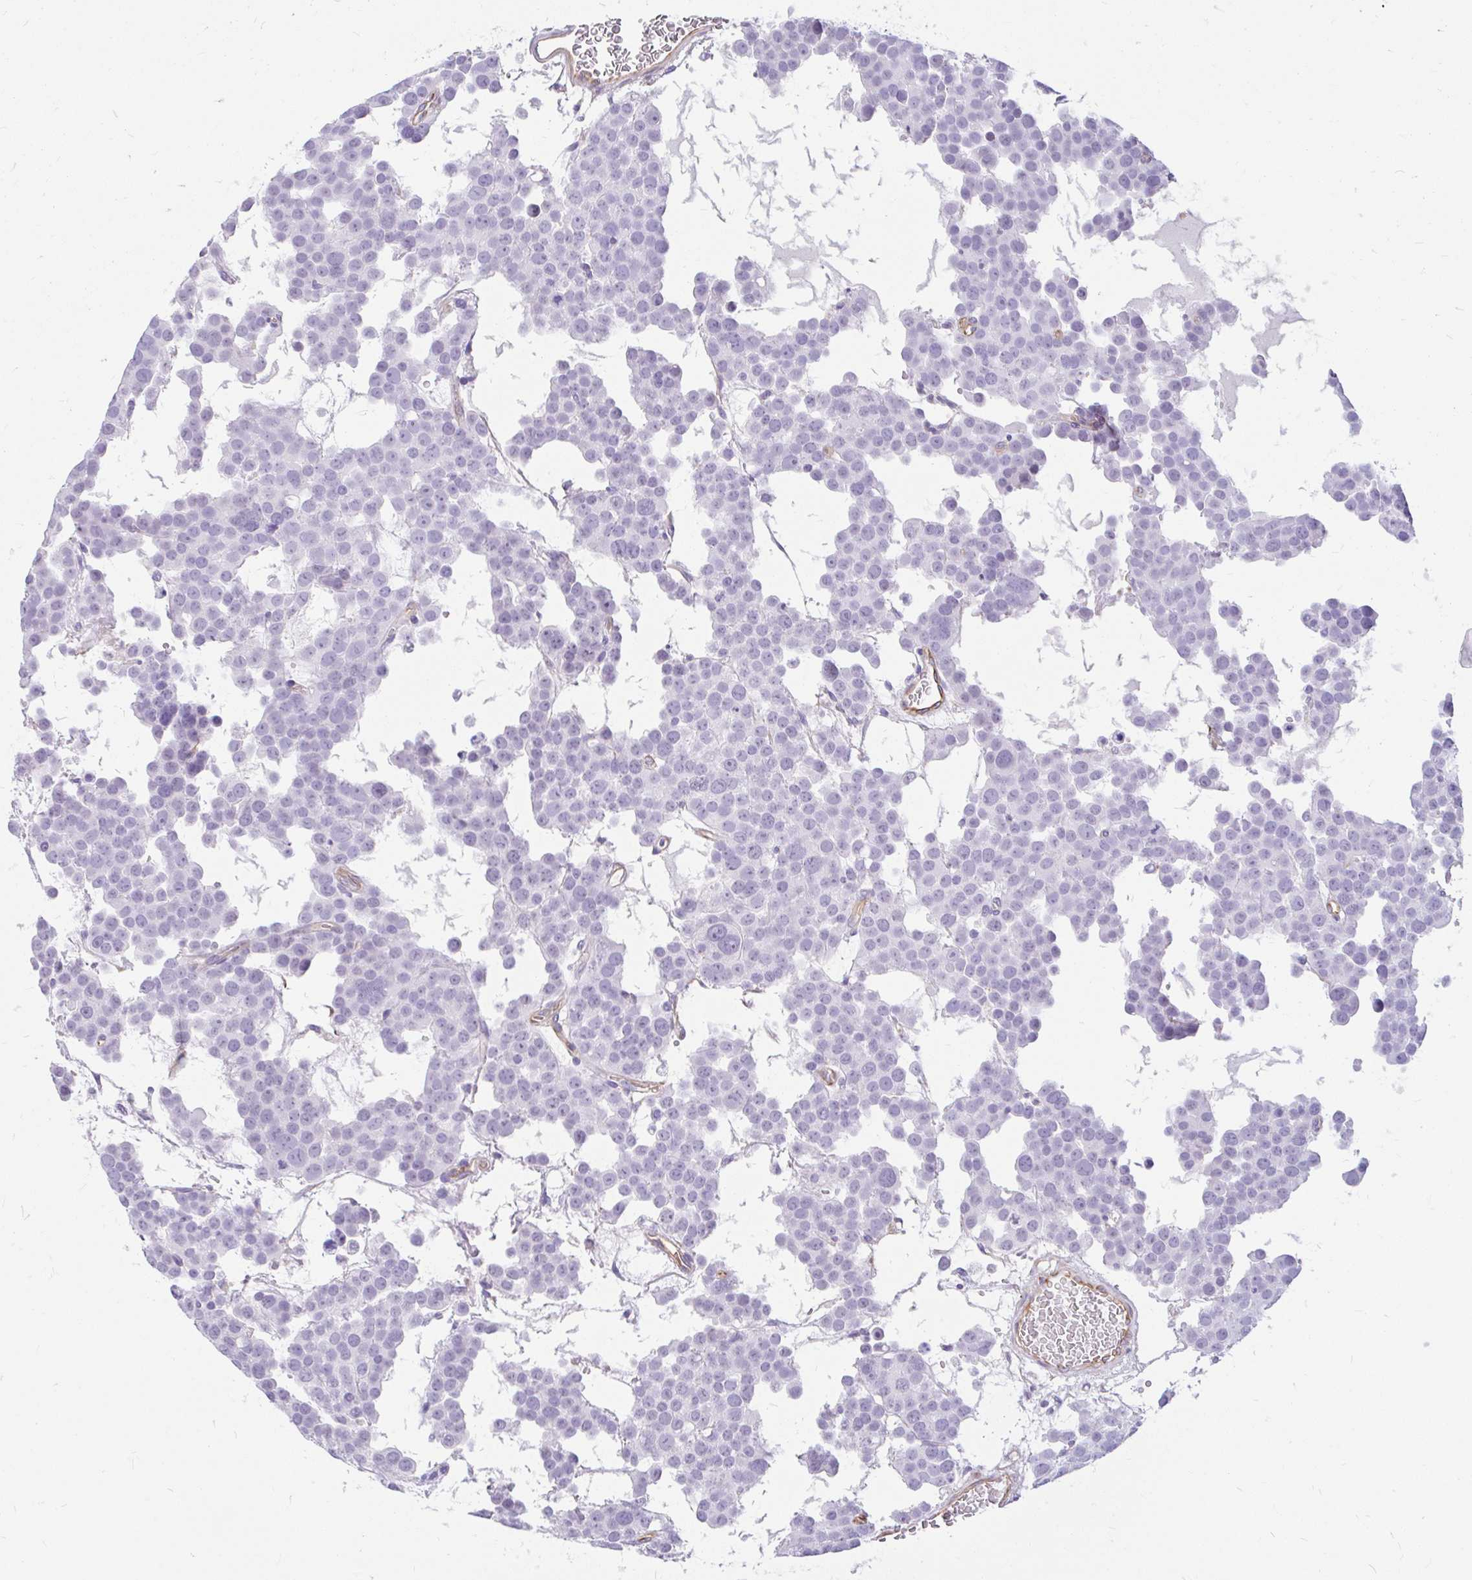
{"staining": {"intensity": "negative", "quantity": "none", "location": "none"}, "tissue": "testis cancer", "cell_type": "Tumor cells", "image_type": "cancer", "snomed": [{"axis": "morphology", "description": "Seminoma, NOS"}, {"axis": "topography", "description": "Testis"}], "caption": "There is no significant expression in tumor cells of testis cancer (seminoma).", "gene": "FAM83C", "patient": {"sex": "male", "age": 71}}